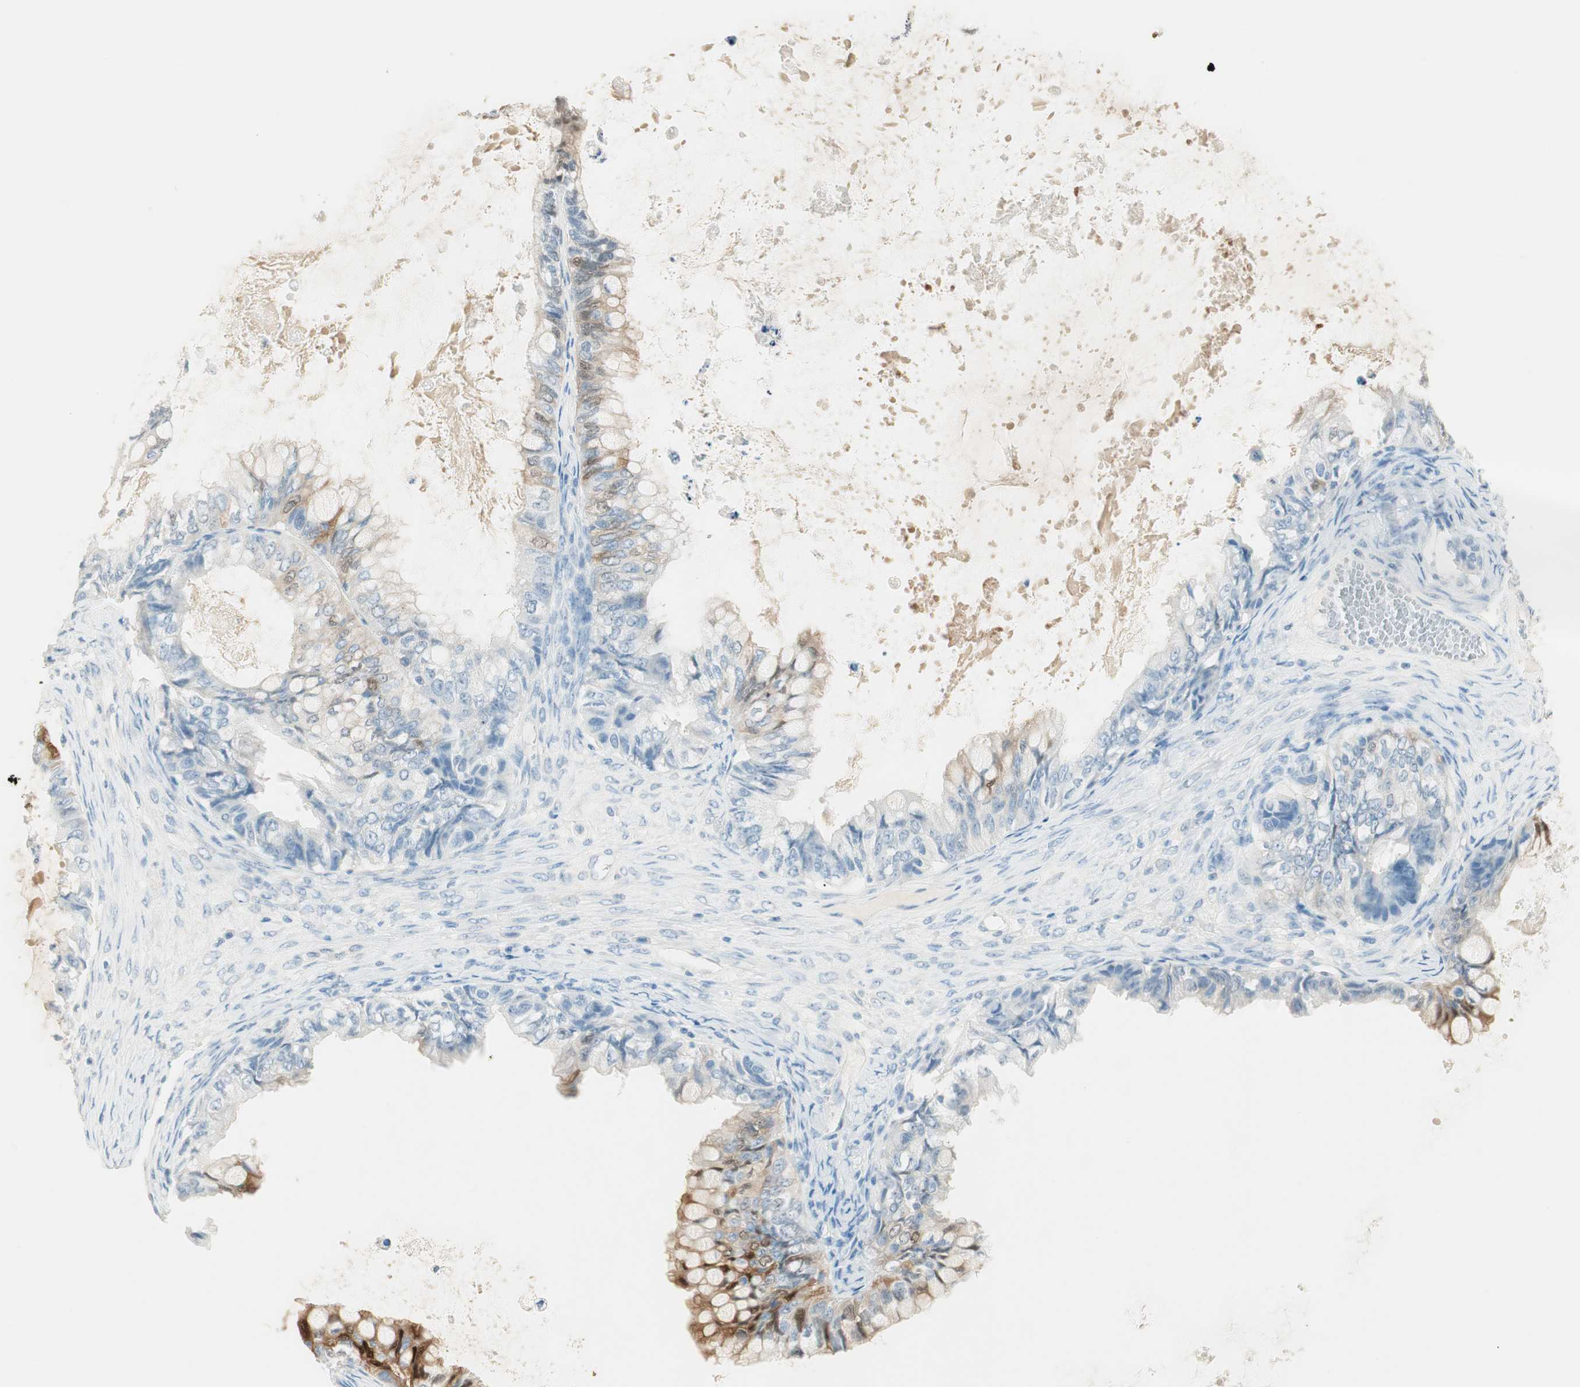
{"staining": {"intensity": "strong", "quantity": "25%-75%", "location": "cytoplasmic/membranous,nuclear"}, "tissue": "ovarian cancer", "cell_type": "Tumor cells", "image_type": "cancer", "snomed": [{"axis": "morphology", "description": "Cystadenocarcinoma, mucinous, NOS"}, {"axis": "topography", "description": "Ovary"}], "caption": "Mucinous cystadenocarcinoma (ovarian) tissue exhibits strong cytoplasmic/membranous and nuclear expression in about 25%-75% of tumor cells, visualized by immunohistochemistry. (DAB IHC, brown staining for protein, blue staining for nuclei).", "gene": "HPGD", "patient": {"sex": "female", "age": 80}}